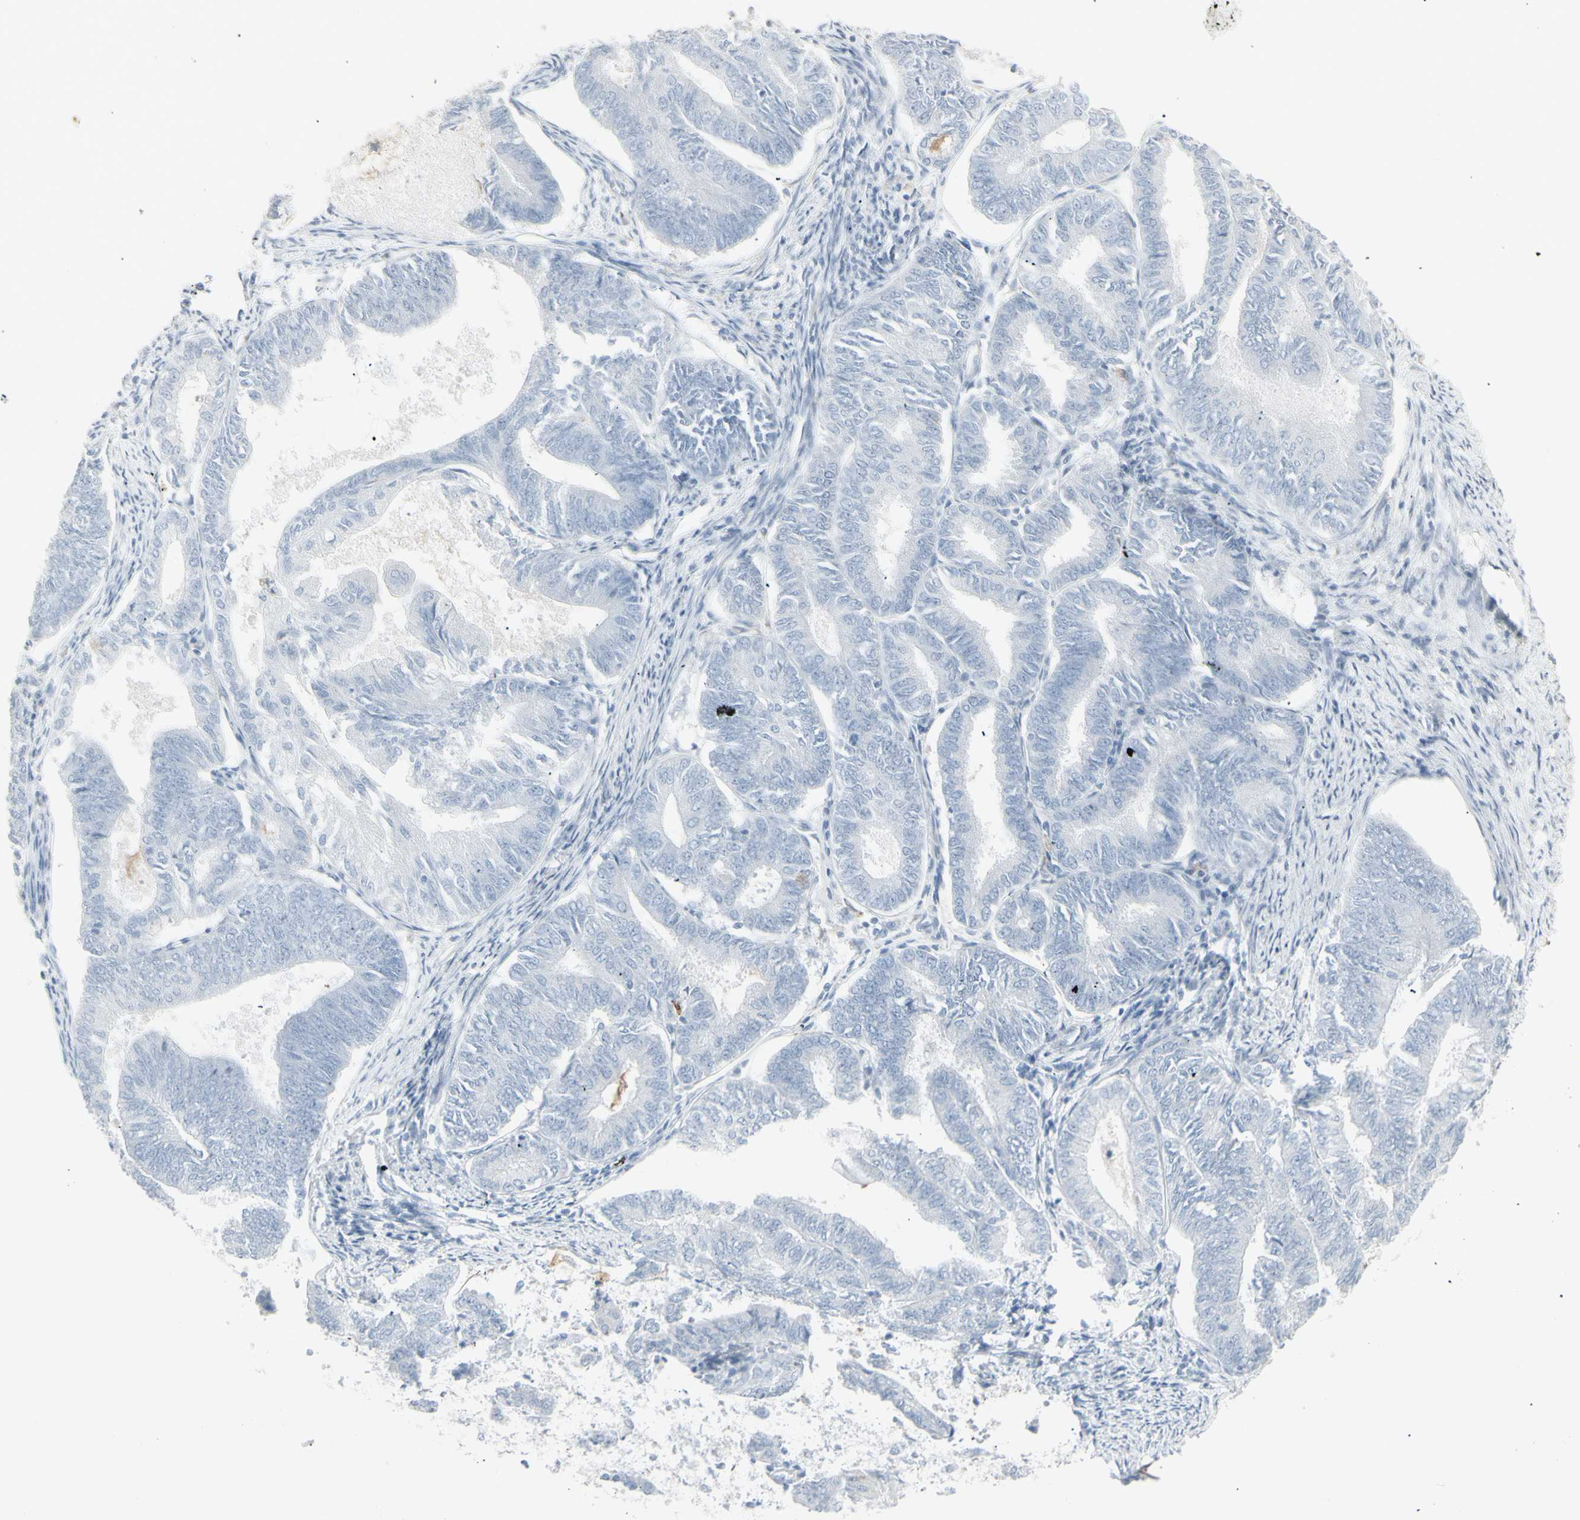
{"staining": {"intensity": "negative", "quantity": "none", "location": "none"}, "tissue": "endometrial cancer", "cell_type": "Tumor cells", "image_type": "cancer", "snomed": [{"axis": "morphology", "description": "Adenocarcinoma, NOS"}, {"axis": "topography", "description": "Endometrium"}], "caption": "Tumor cells are negative for brown protein staining in adenocarcinoma (endometrial).", "gene": "YBX2", "patient": {"sex": "female", "age": 86}}